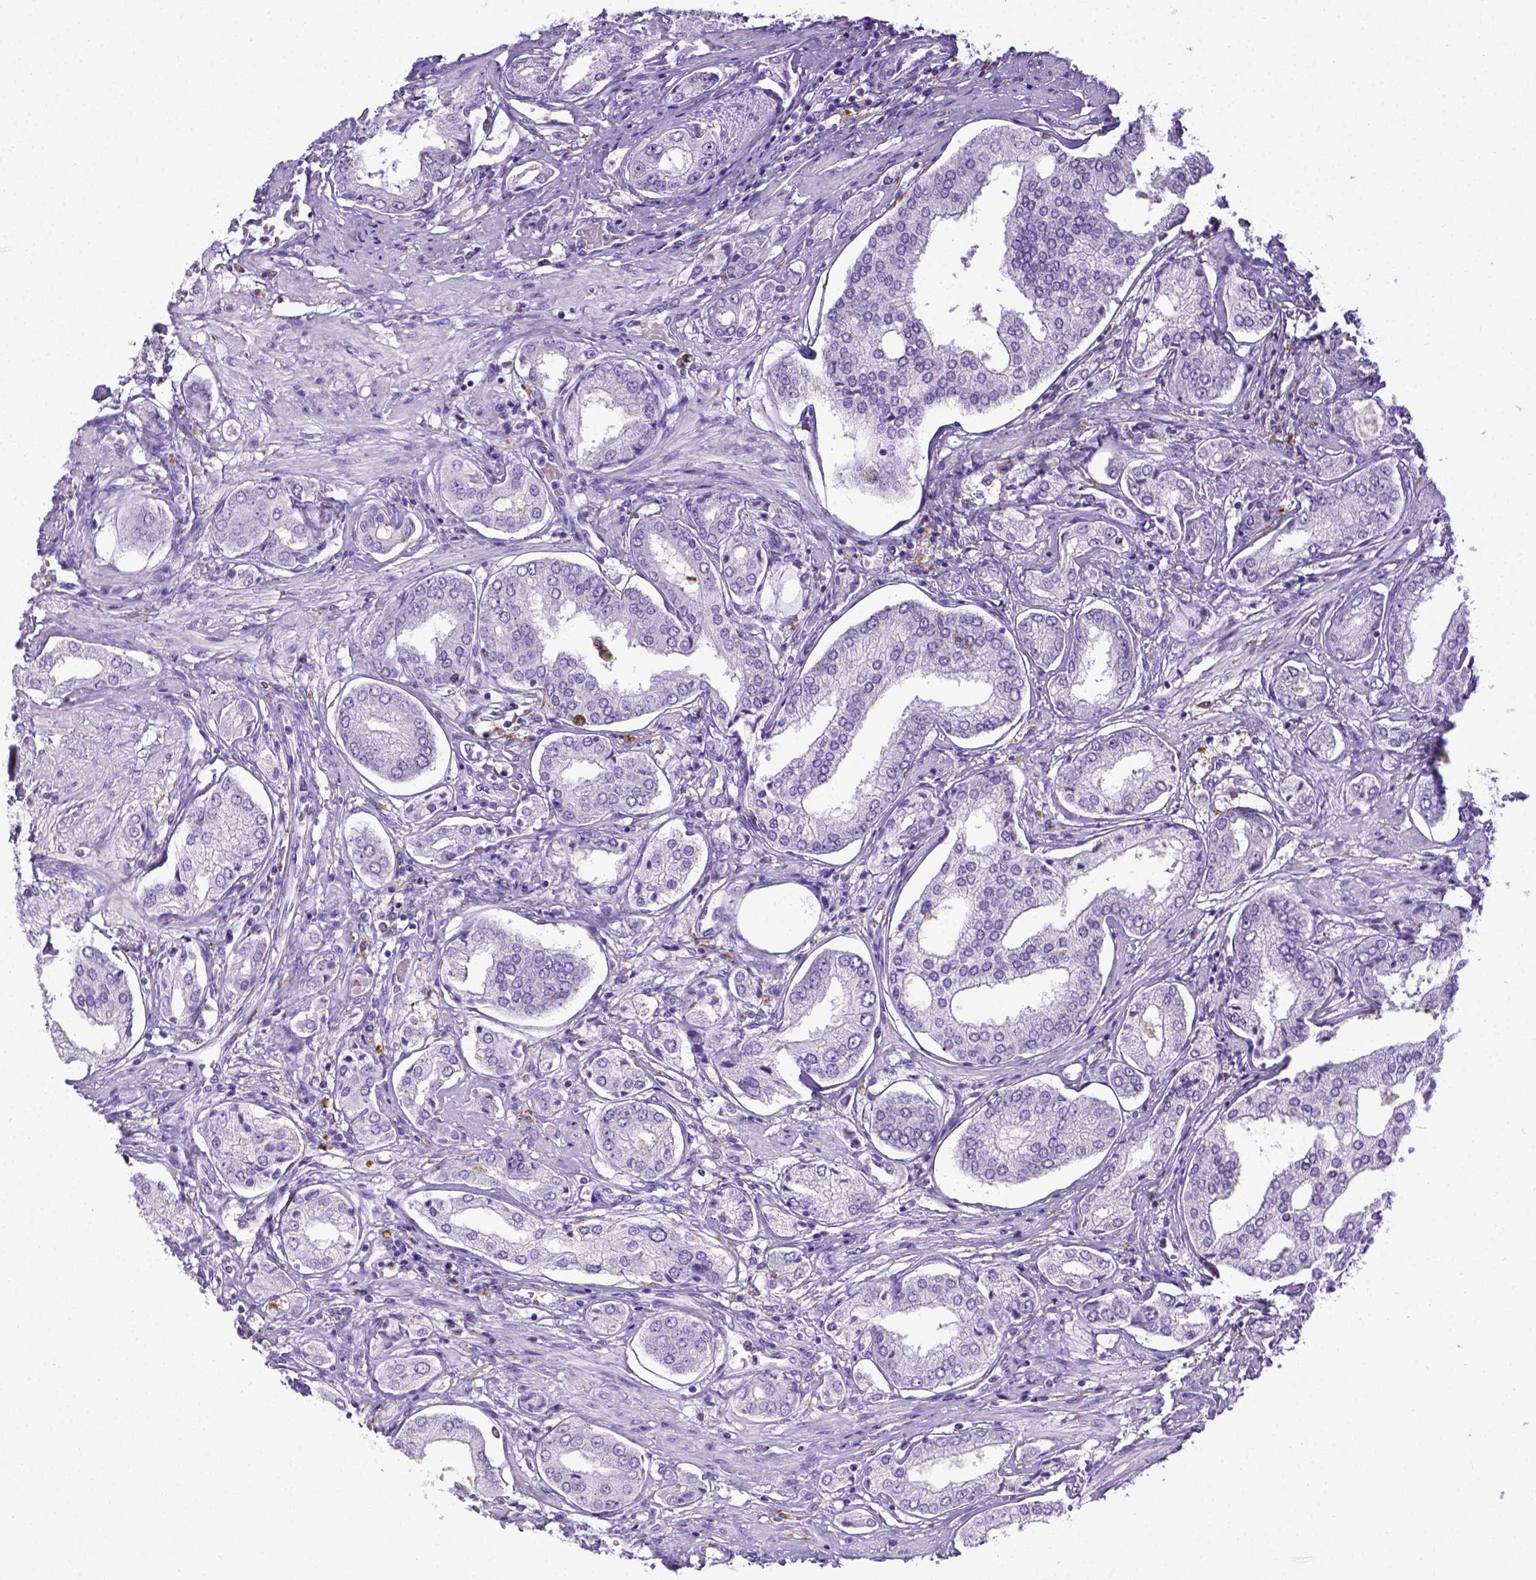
{"staining": {"intensity": "negative", "quantity": "none", "location": "none"}, "tissue": "prostate cancer", "cell_type": "Tumor cells", "image_type": "cancer", "snomed": [{"axis": "morphology", "description": "Adenocarcinoma, NOS"}, {"axis": "topography", "description": "Prostate"}], "caption": "A high-resolution micrograph shows immunohistochemistry staining of prostate cancer (adenocarcinoma), which demonstrates no significant positivity in tumor cells. Brightfield microscopy of immunohistochemistry stained with DAB (3,3'-diaminobenzidine) (brown) and hematoxylin (blue), captured at high magnification.", "gene": "CD68", "patient": {"sex": "male", "age": 63}}